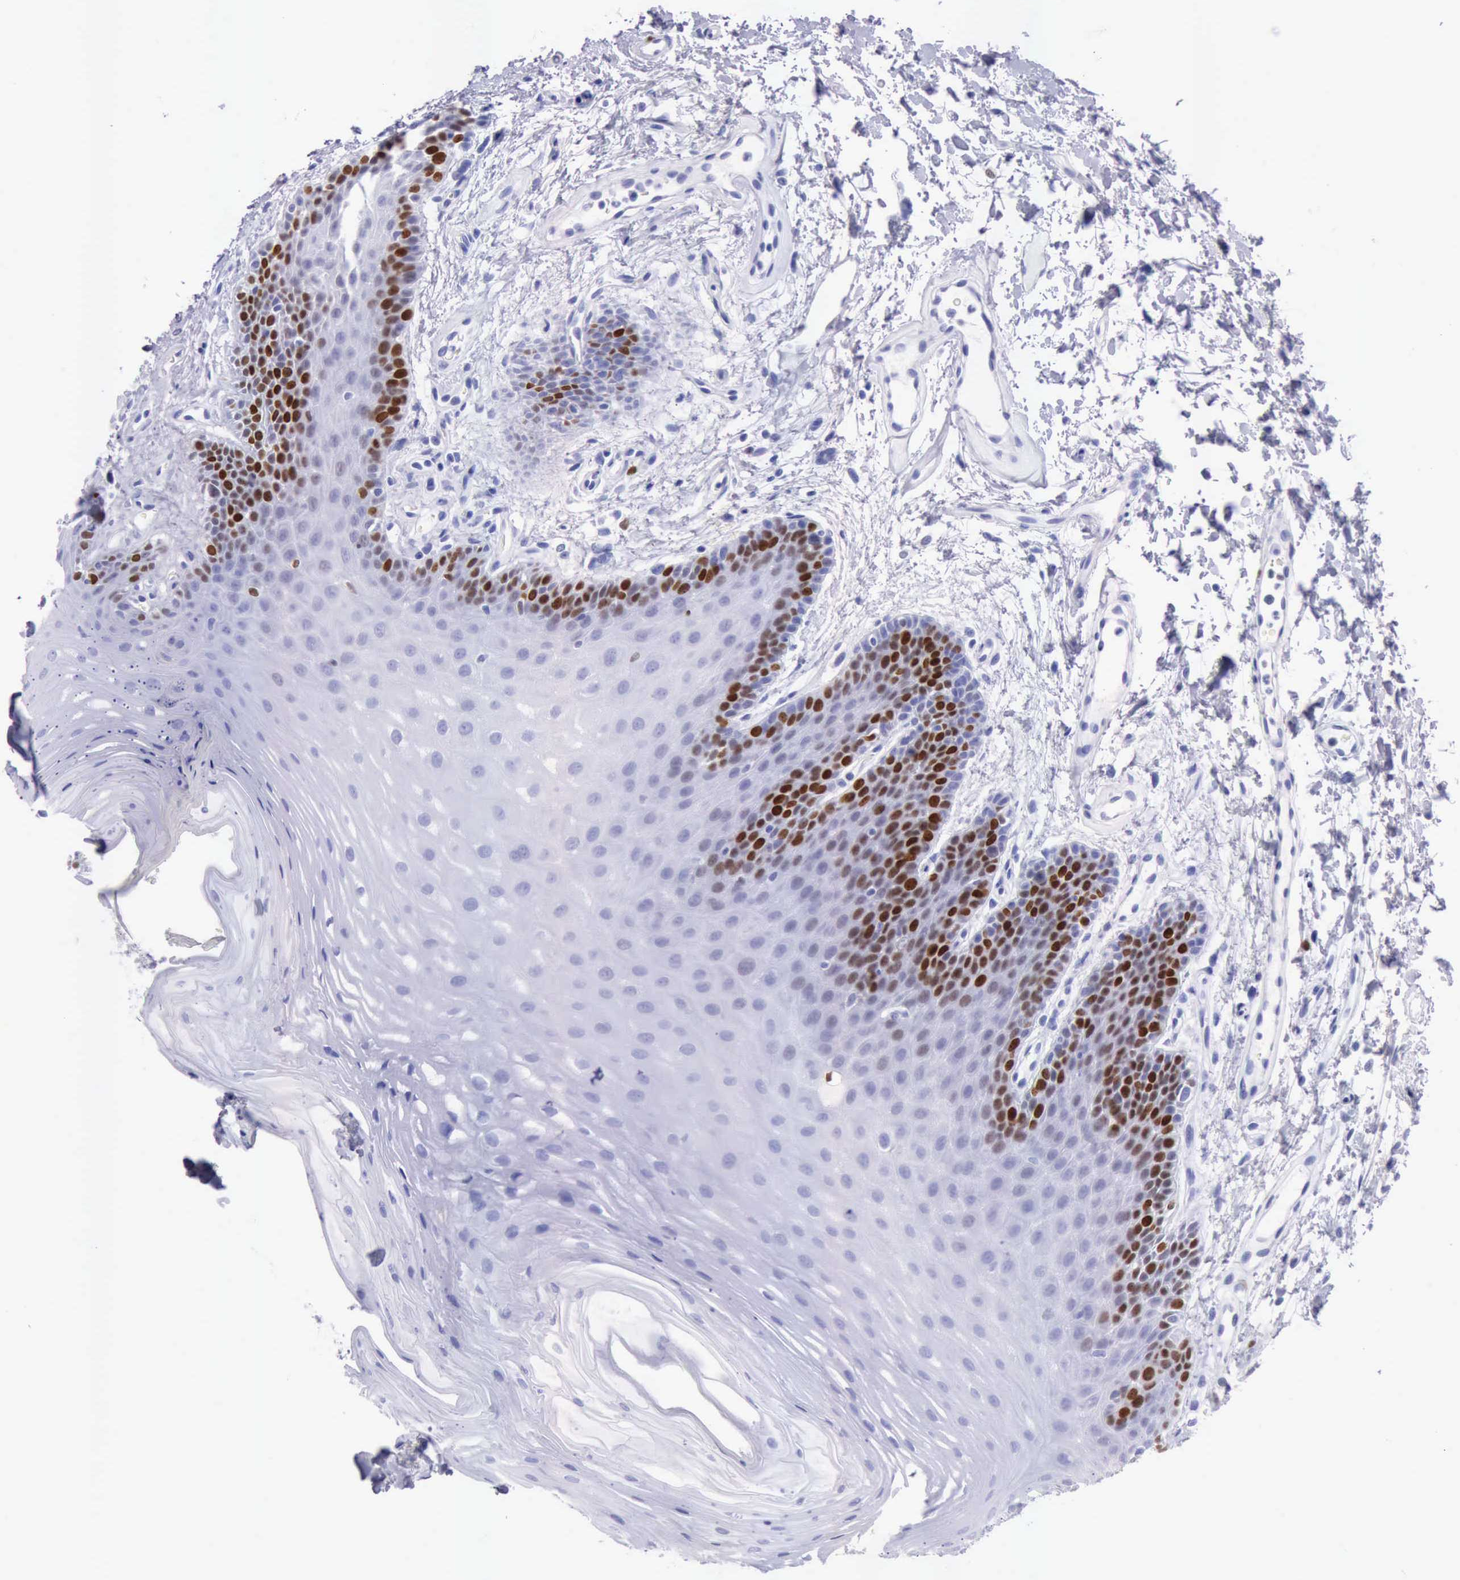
{"staining": {"intensity": "moderate", "quantity": "25%-75%", "location": "nuclear"}, "tissue": "oral mucosa", "cell_type": "Squamous epithelial cells", "image_type": "normal", "snomed": [{"axis": "morphology", "description": "Normal tissue, NOS"}, {"axis": "topography", "description": "Oral tissue"}], "caption": "The photomicrograph exhibits staining of normal oral mucosa, revealing moderate nuclear protein positivity (brown color) within squamous epithelial cells. Nuclei are stained in blue.", "gene": "MCM2", "patient": {"sex": "male", "age": 62}}